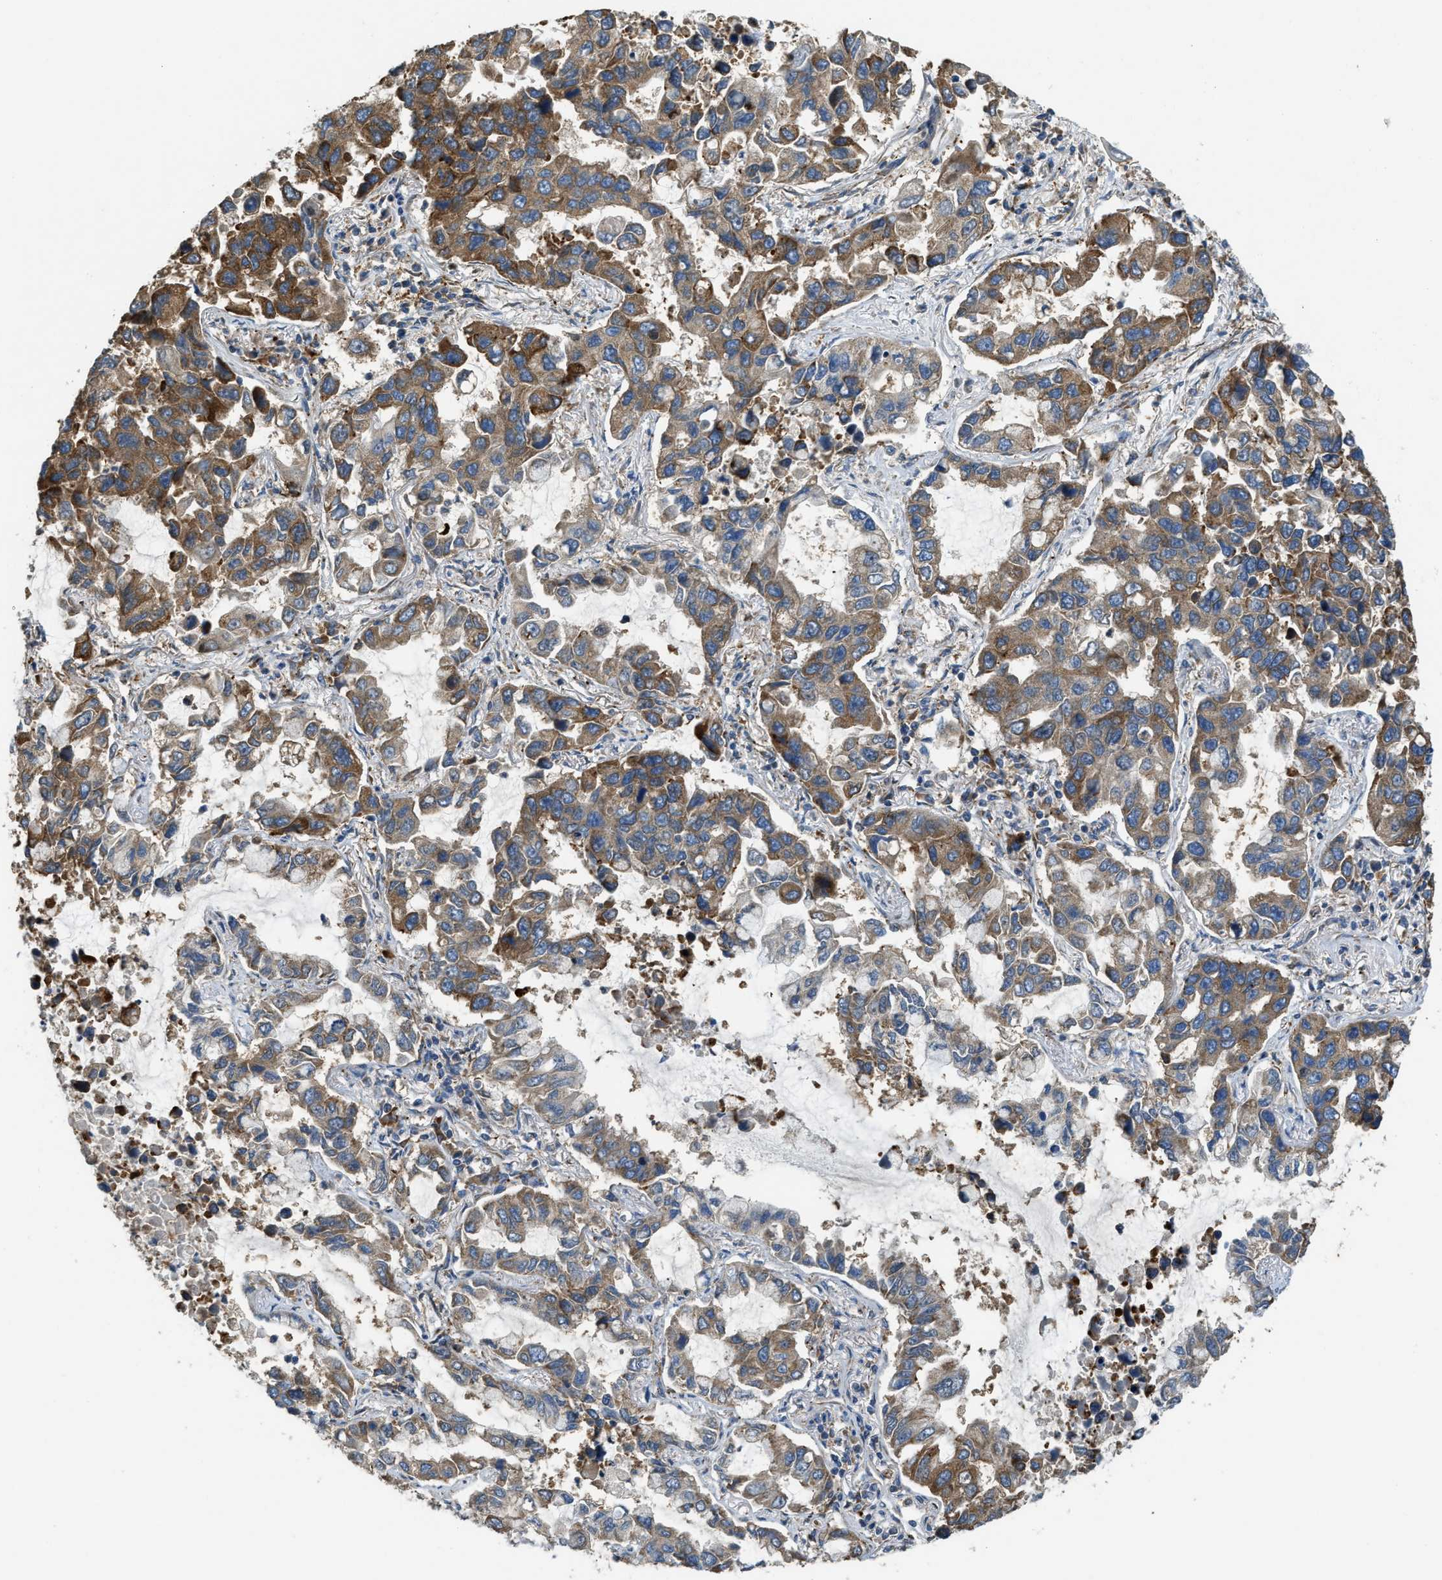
{"staining": {"intensity": "moderate", "quantity": ">75%", "location": "cytoplasmic/membranous"}, "tissue": "lung cancer", "cell_type": "Tumor cells", "image_type": "cancer", "snomed": [{"axis": "morphology", "description": "Adenocarcinoma, NOS"}, {"axis": "topography", "description": "Lung"}], "caption": "Lung cancer (adenocarcinoma) stained for a protein demonstrates moderate cytoplasmic/membranous positivity in tumor cells.", "gene": "TMEM68", "patient": {"sex": "male", "age": 64}}